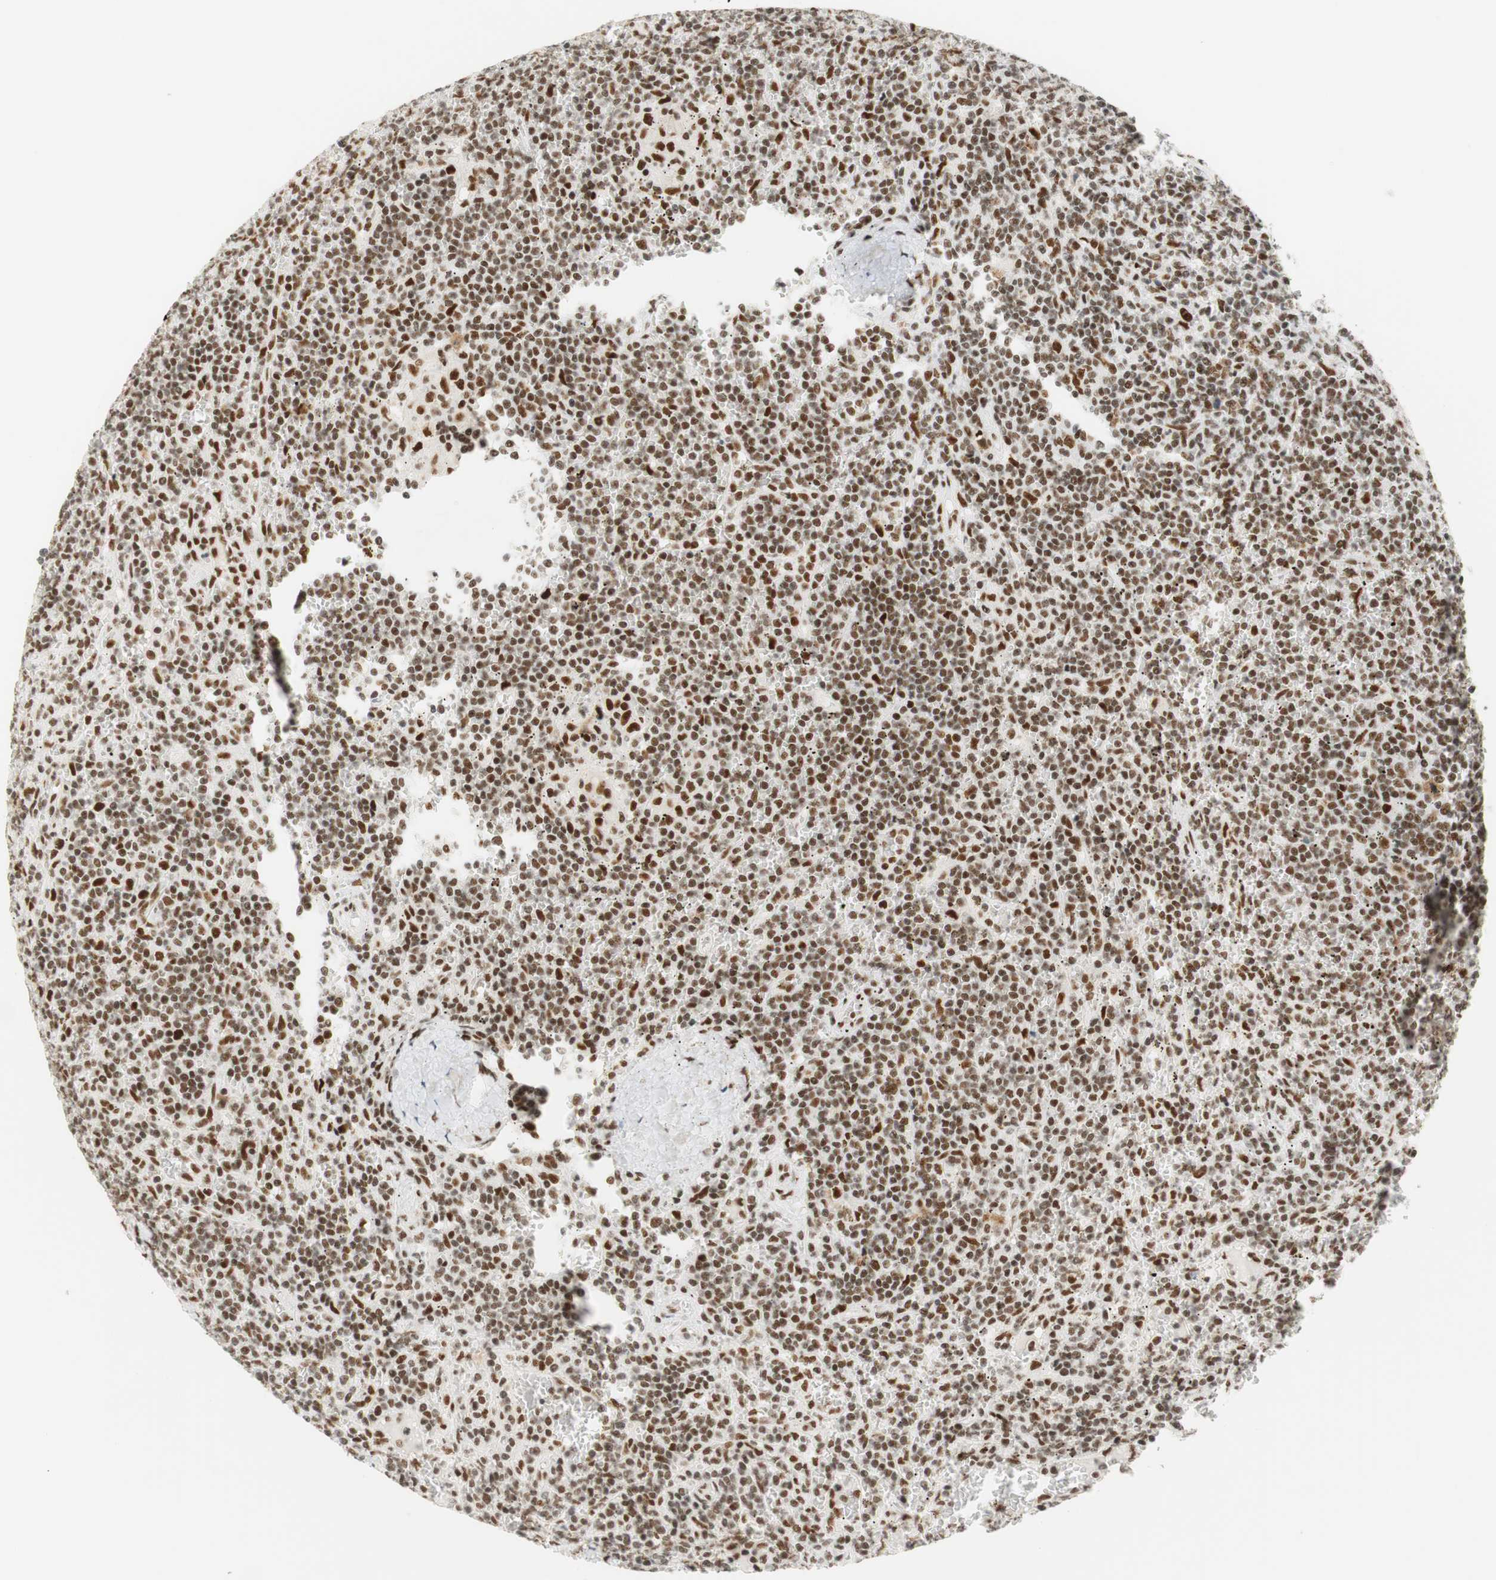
{"staining": {"intensity": "strong", "quantity": "25%-75%", "location": "nuclear"}, "tissue": "lymphoma", "cell_type": "Tumor cells", "image_type": "cancer", "snomed": [{"axis": "morphology", "description": "Malignant lymphoma, non-Hodgkin's type, Low grade"}, {"axis": "topography", "description": "Spleen"}], "caption": "Human low-grade malignant lymphoma, non-Hodgkin's type stained with a protein marker exhibits strong staining in tumor cells.", "gene": "RNF20", "patient": {"sex": "female", "age": 19}}